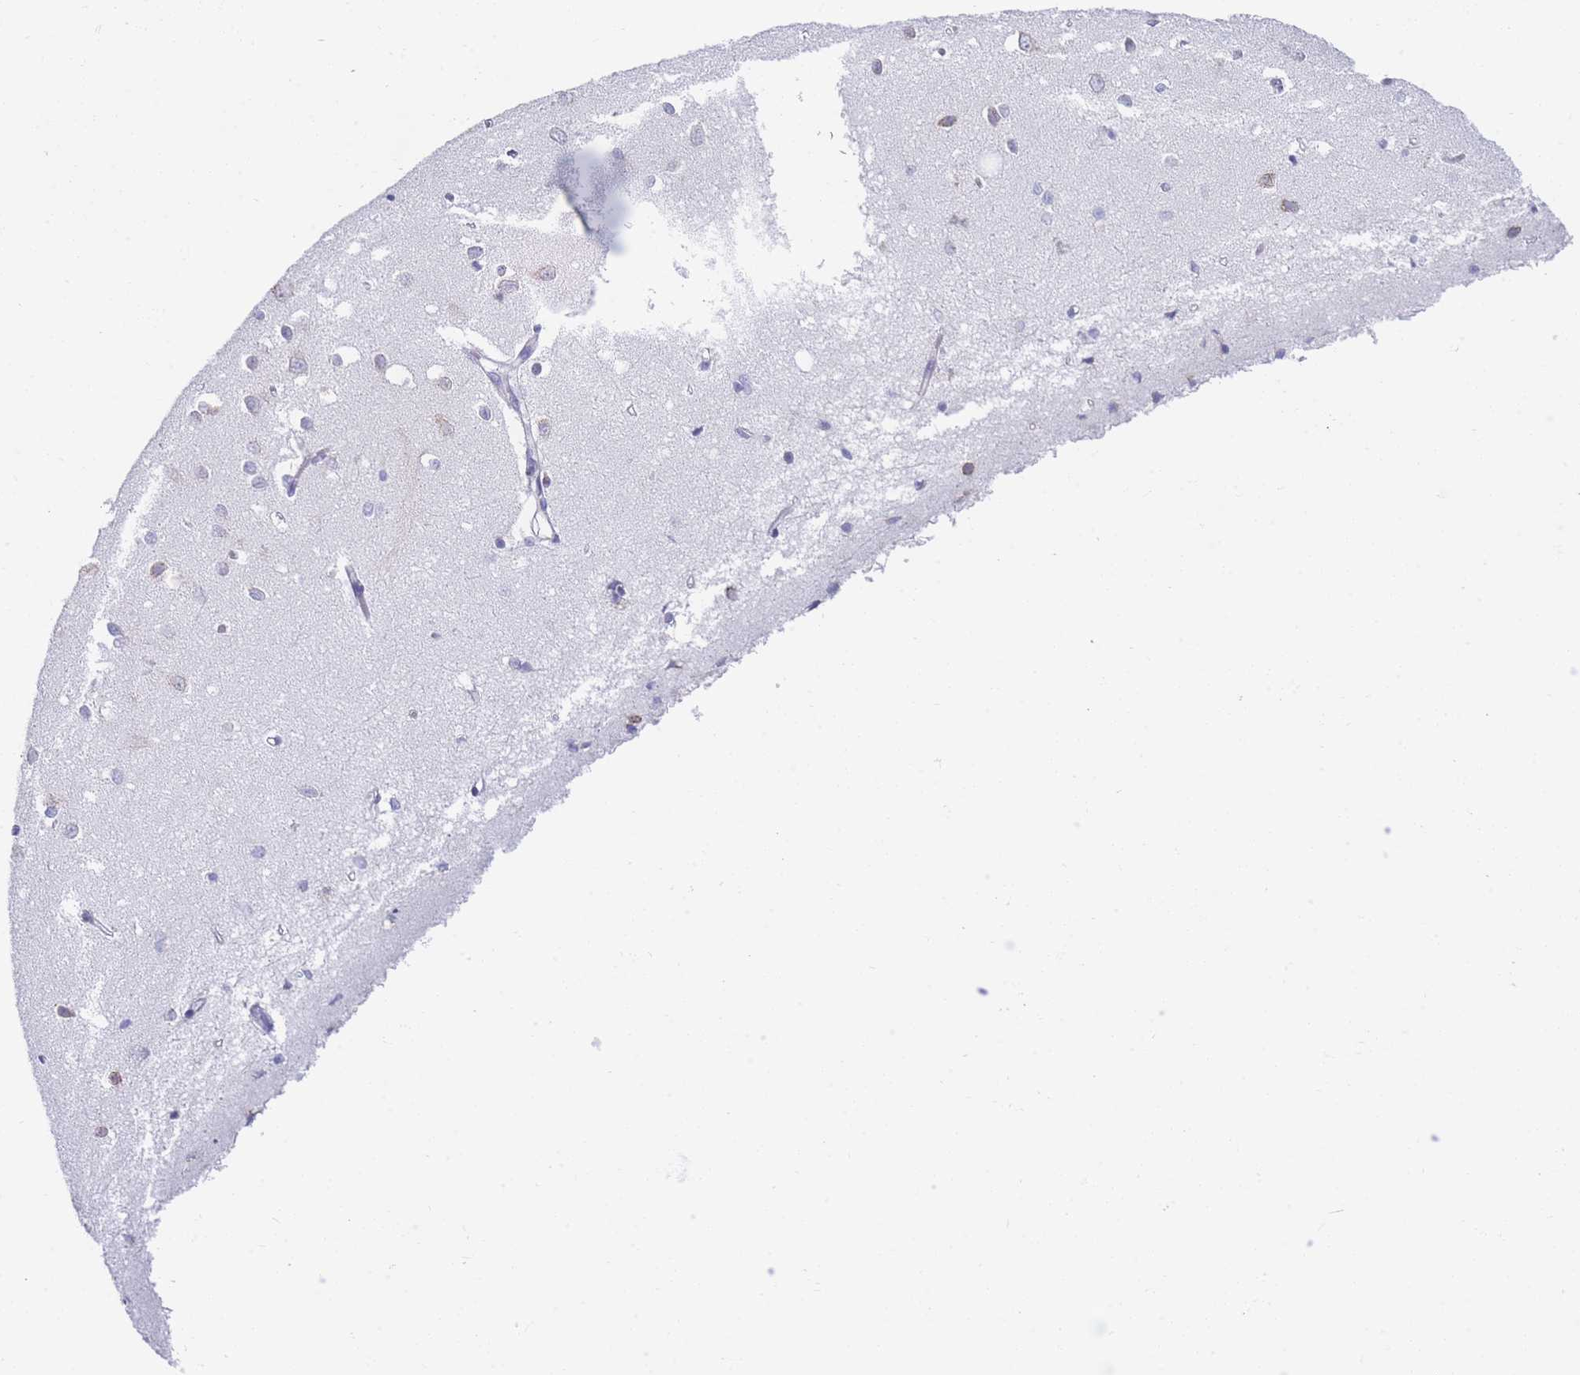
{"staining": {"intensity": "negative", "quantity": "none", "location": "none"}, "tissue": "cerebral cortex", "cell_type": "Endothelial cells", "image_type": "normal", "snomed": [{"axis": "morphology", "description": "Normal tissue, NOS"}, {"axis": "topography", "description": "Cerebral cortex"}], "caption": "Immunohistochemical staining of benign human cerebral cortex exhibits no significant positivity in endothelial cells. The staining was performed using DAB to visualize the protein expression in brown, while the nuclei were stained in blue with hematoxylin (Magnification: 20x).", "gene": "XKR8", "patient": {"sex": "female", "age": 64}}